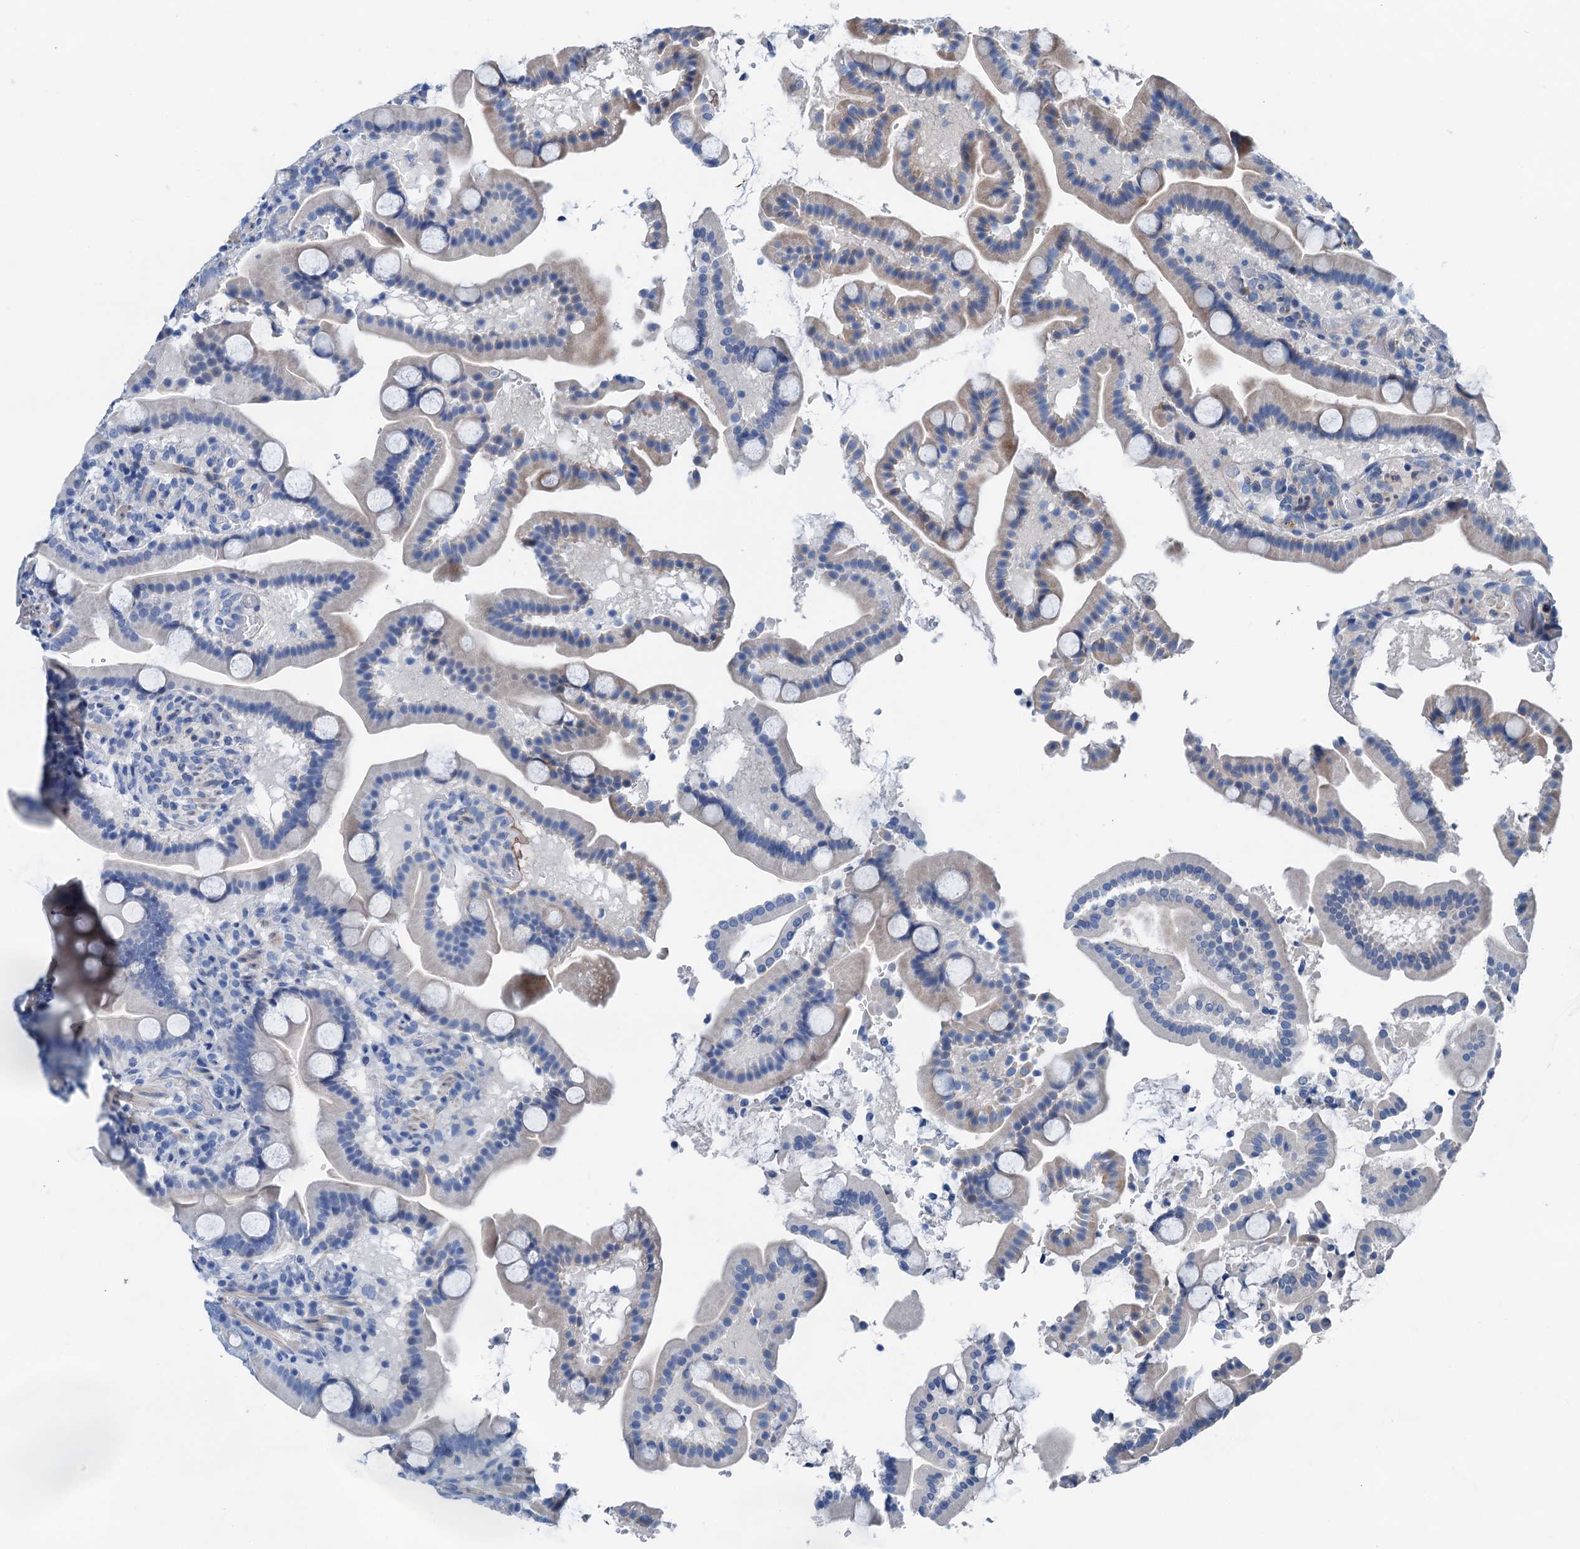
{"staining": {"intensity": "weak", "quantity": "<25%", "location": "cytoplasmic/membranous"}, "tissue": "duodenum", "cell_type": "Glandular cells", "image_type": "normal", "snomed": [{"axis": "morphology", "description": "Normal tissue, NOS"}, {"axis": "topography", "description": "Duodenum"}], "caption": "Duodenum was stained to show a protein in brown. There is no significant positivity in glandular cells. Nuclei are stained in blue.", "gene": "KNDC1", "patient": {"sex": "male", "age": 55}}